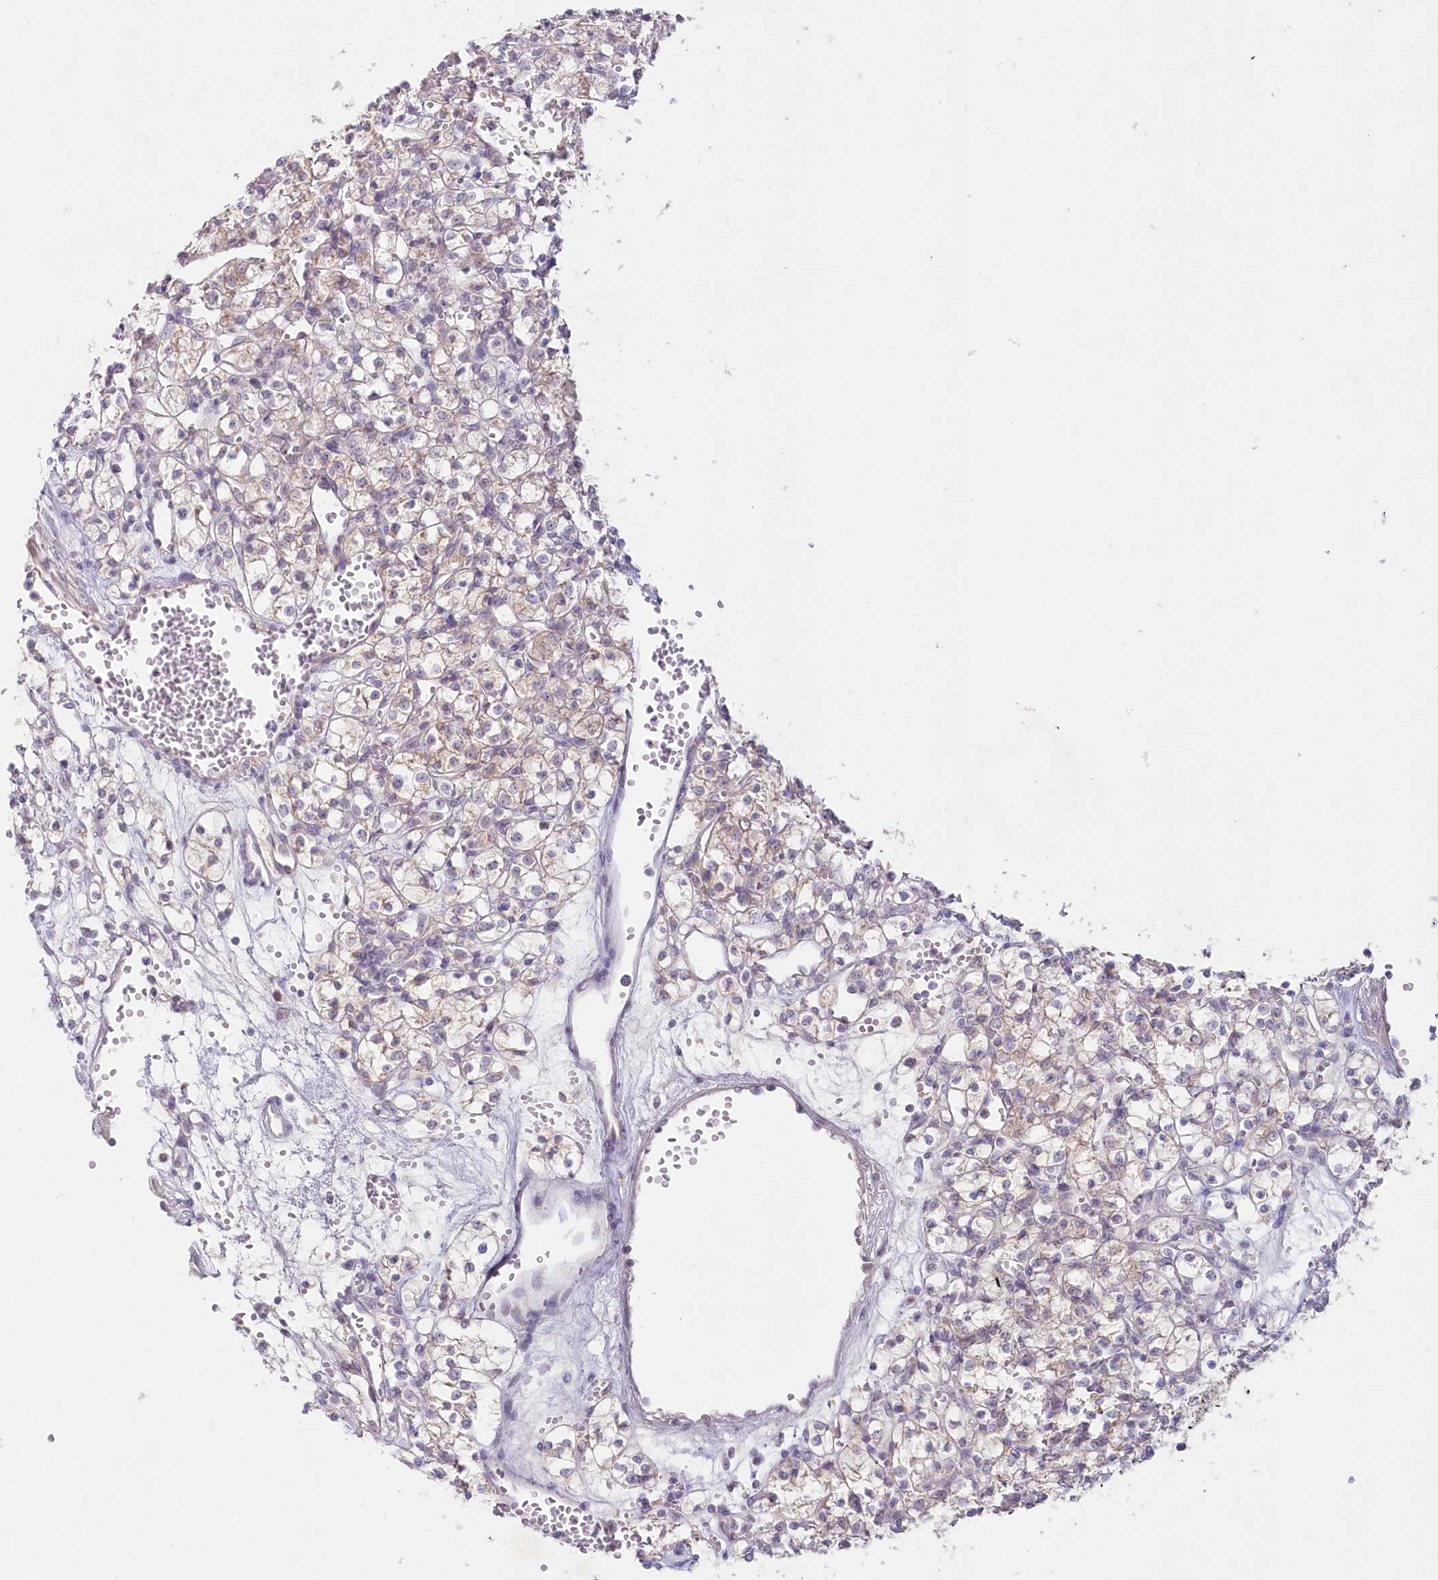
{"staining": {"intensity": "weak", "quantity": "25%-75%", "location": "cytoplasmic/membranous"}, "tissue": "renal cancer", "cell_type": "Tumor cells", "image_type": "cancer", "snomed": [{"axis": "morphology", "description": "Adenocarcinoma, NOS"}, {"axis": "topography", "description": "Kidney"}], "caption": "Renal cancer (adenocarcinoma) was stained to show a protein in brown. There is low levels of weak cytoplasmic/membranous expression in approximately 25%-75% of tumor cells. The staining was performed using DAB (3,3'-diaminobenzidine), with brown indicating positive protein expression. Nuclei are stained blue with hematoxylin.", "gene": "PSAPL1", "patient": {"sex": "female", "age": 59}}